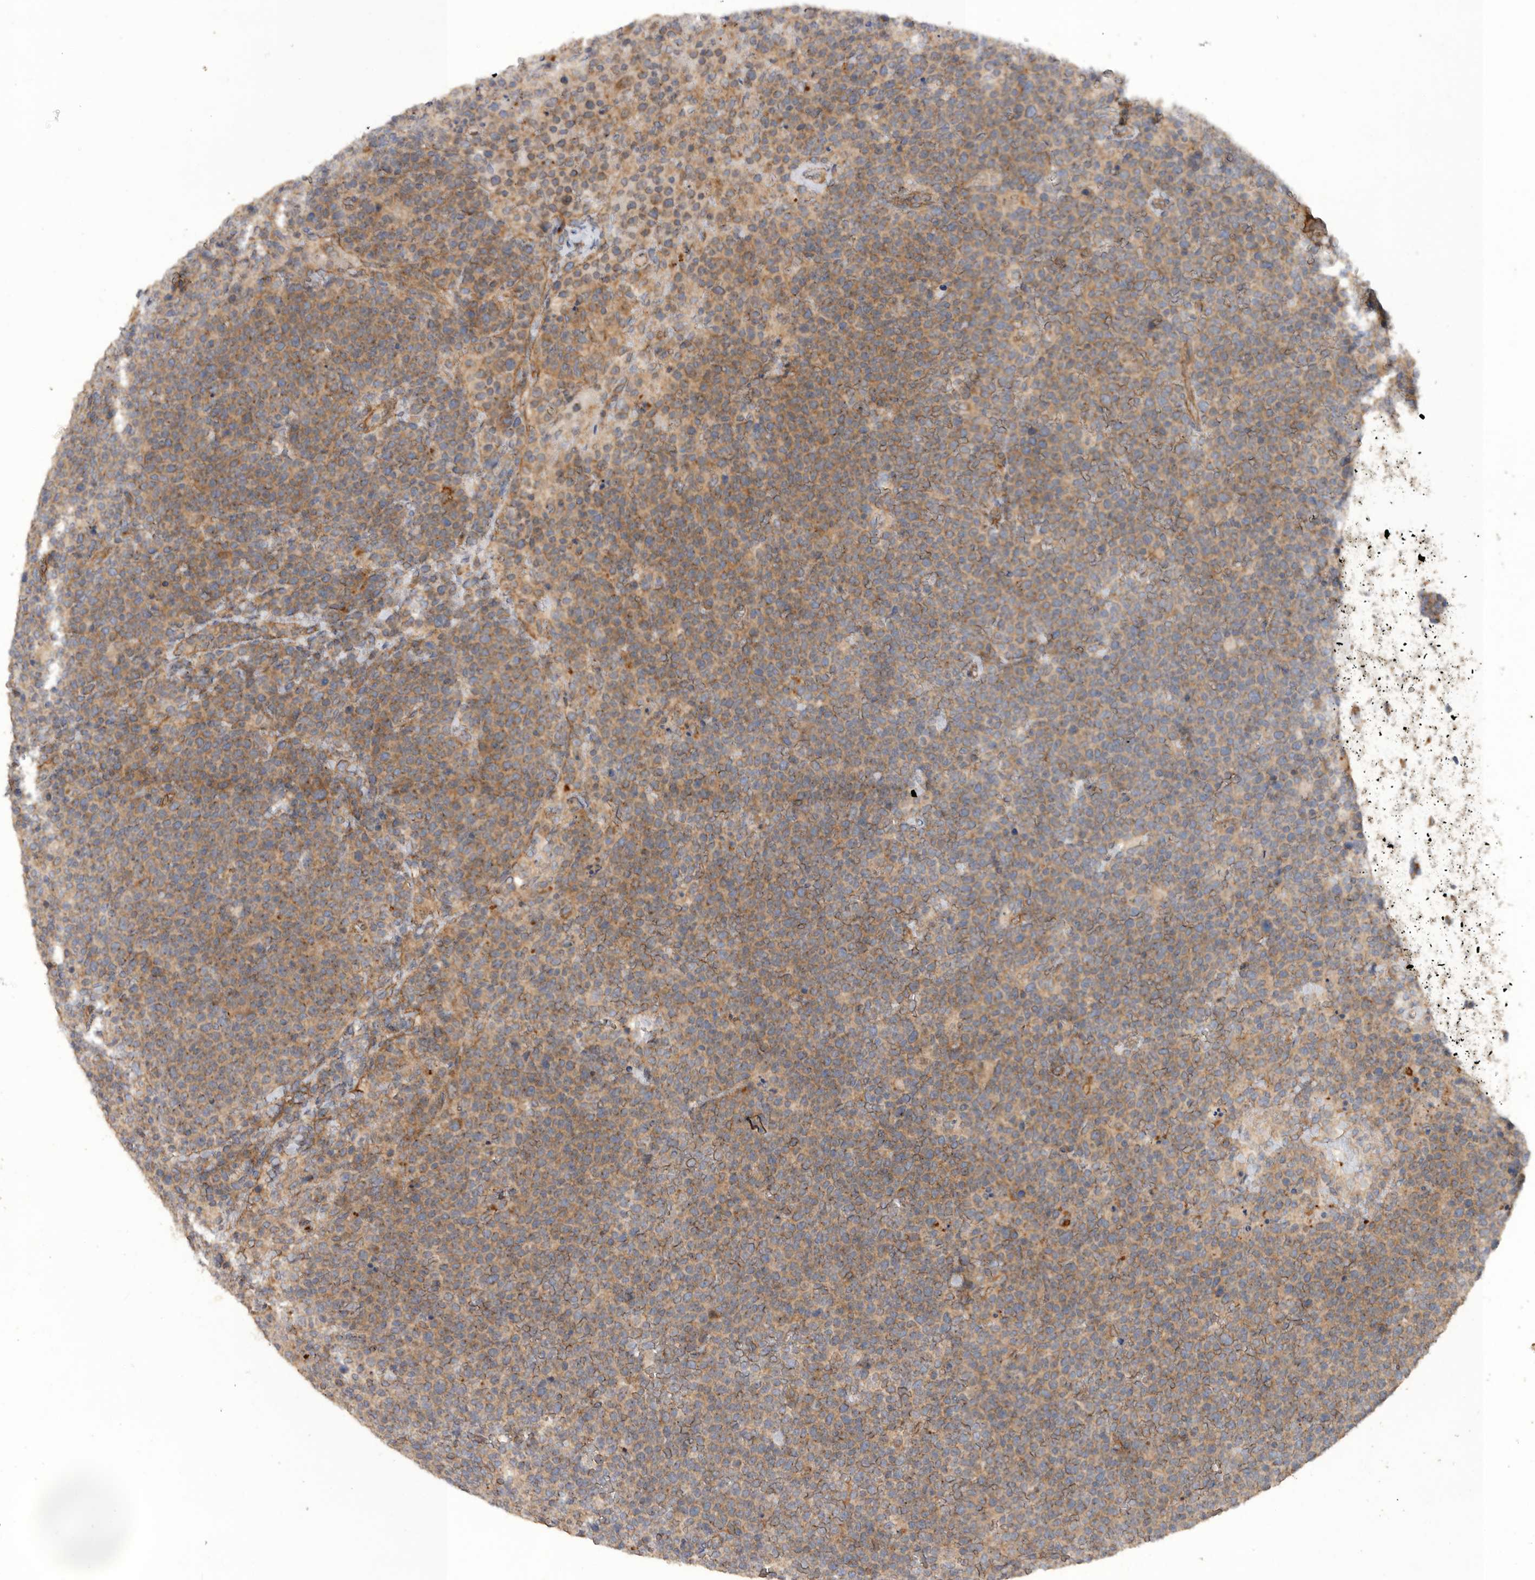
{"staining": {"intensity": "moderate", "quantity": "25%-75%", "location": "cytoplasmic/membranous"}, "tissue": "lymphoma", "cell_type": "Tumor cells", "image_type": "cancer", "snomed": [{"axis": "morphology", "description": "Malignant lymphoma, non-Hodgkin's type, High grade"}, {"axis": "topography", "description": "Lymph node"}], "caption": "Immunohistochemistry (IHC) histopathology image of neoplastic tissue: human lymphoma stained using immunohistochemistry (IHC) shows medium levels of moderate protein expression localized specifically in the cytoplasmic/membranous of tumor cells, appearing as a cytoplasmic/membranous brown color.", "gene": "PODXL2", "patient": {"sex": "male", "age": 61}}